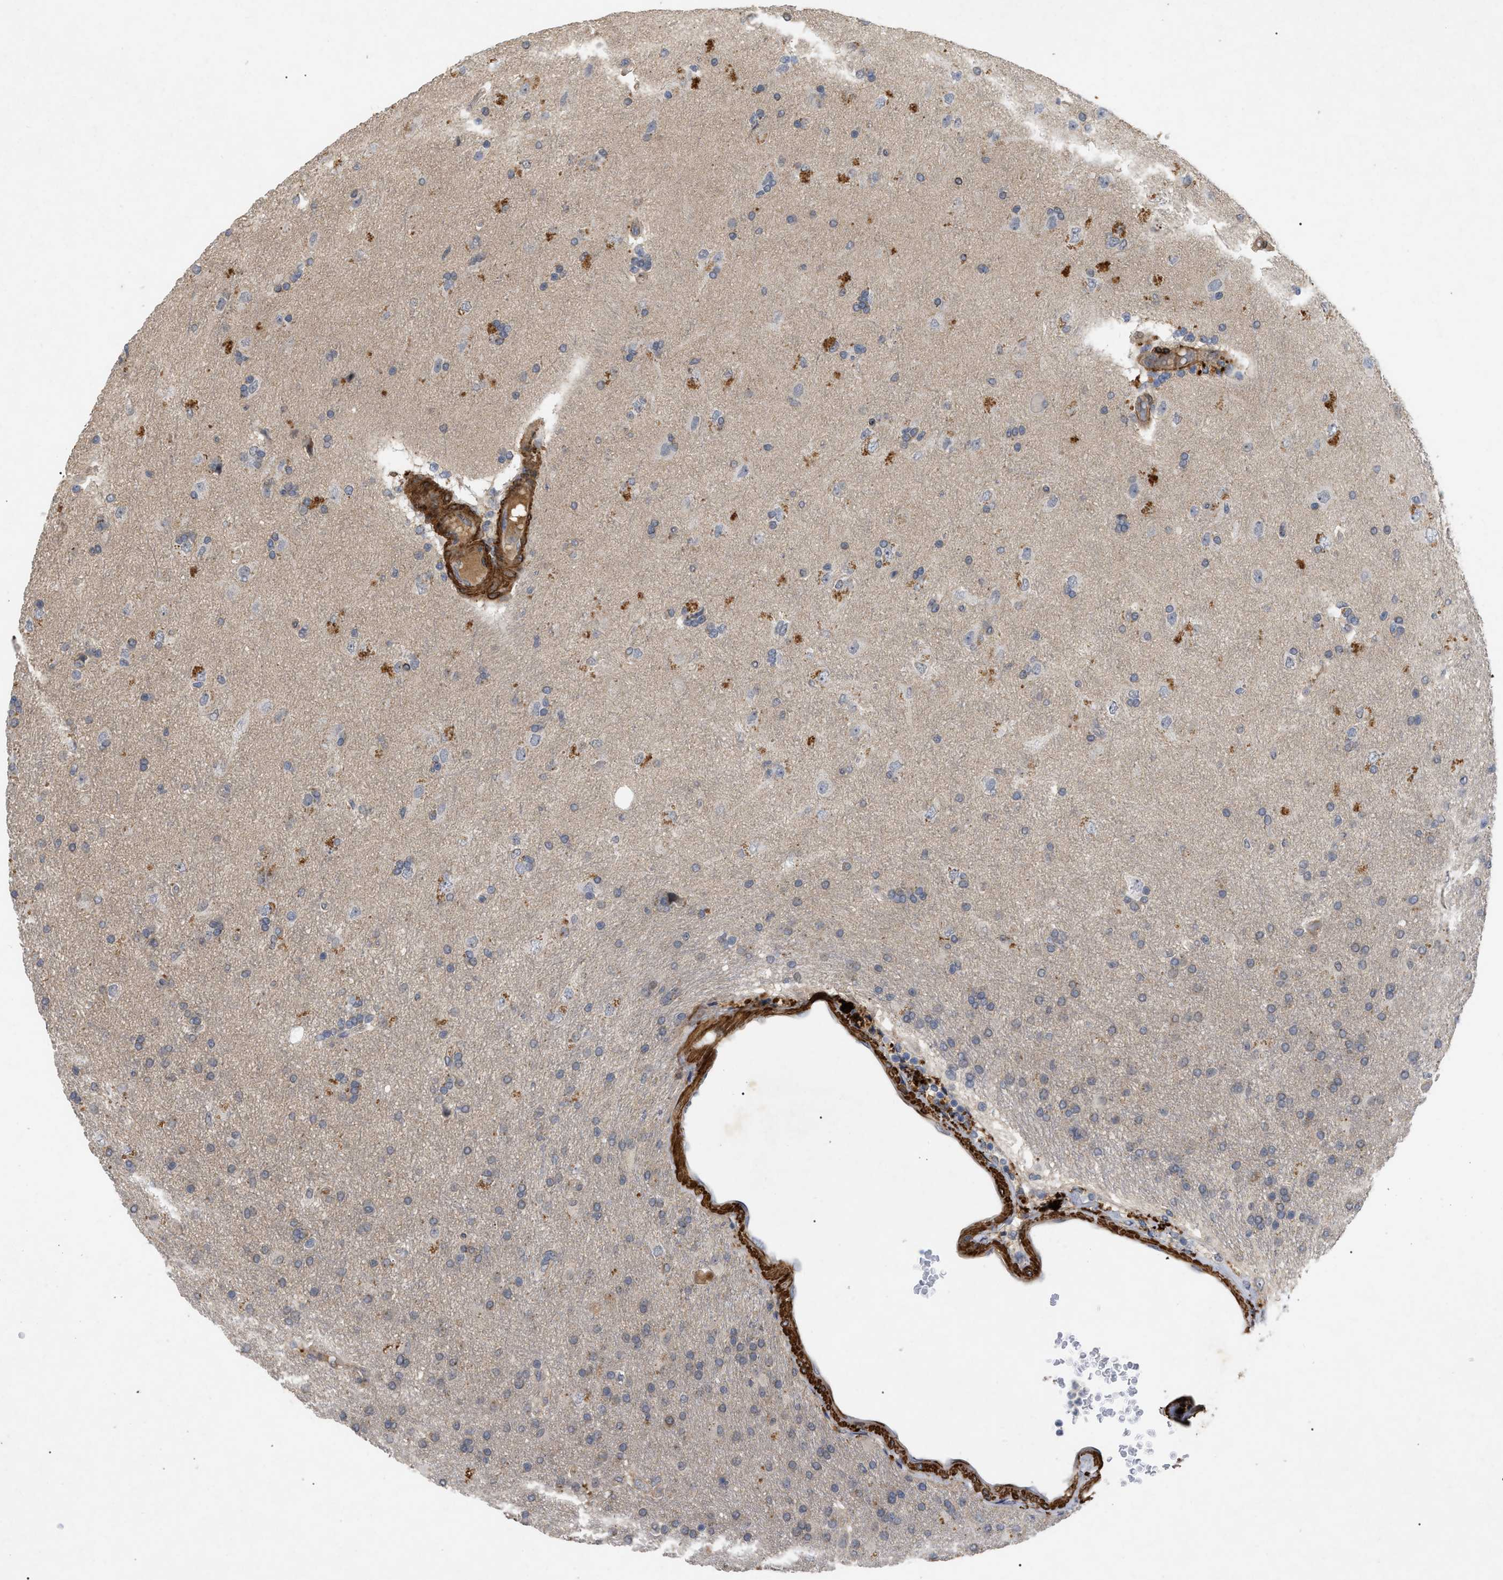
{"staining": {"intensity": "negative", "quantity": "none", "location": "none"}, "tissue": "glioma", "cell_type": "Tumor cells", "image_type": "cancer", "snomed": [{"axis": "morphology", "description": "Glioma, malignant, High grade"}, {"axis": "topography", "description": "Brain"}], "caption": "There is no significant expression in tumor cells of high-grade glioma (malignant).", "gene": "ST6GALNAC6", "patient": {"sex": "male", "age": 72}}